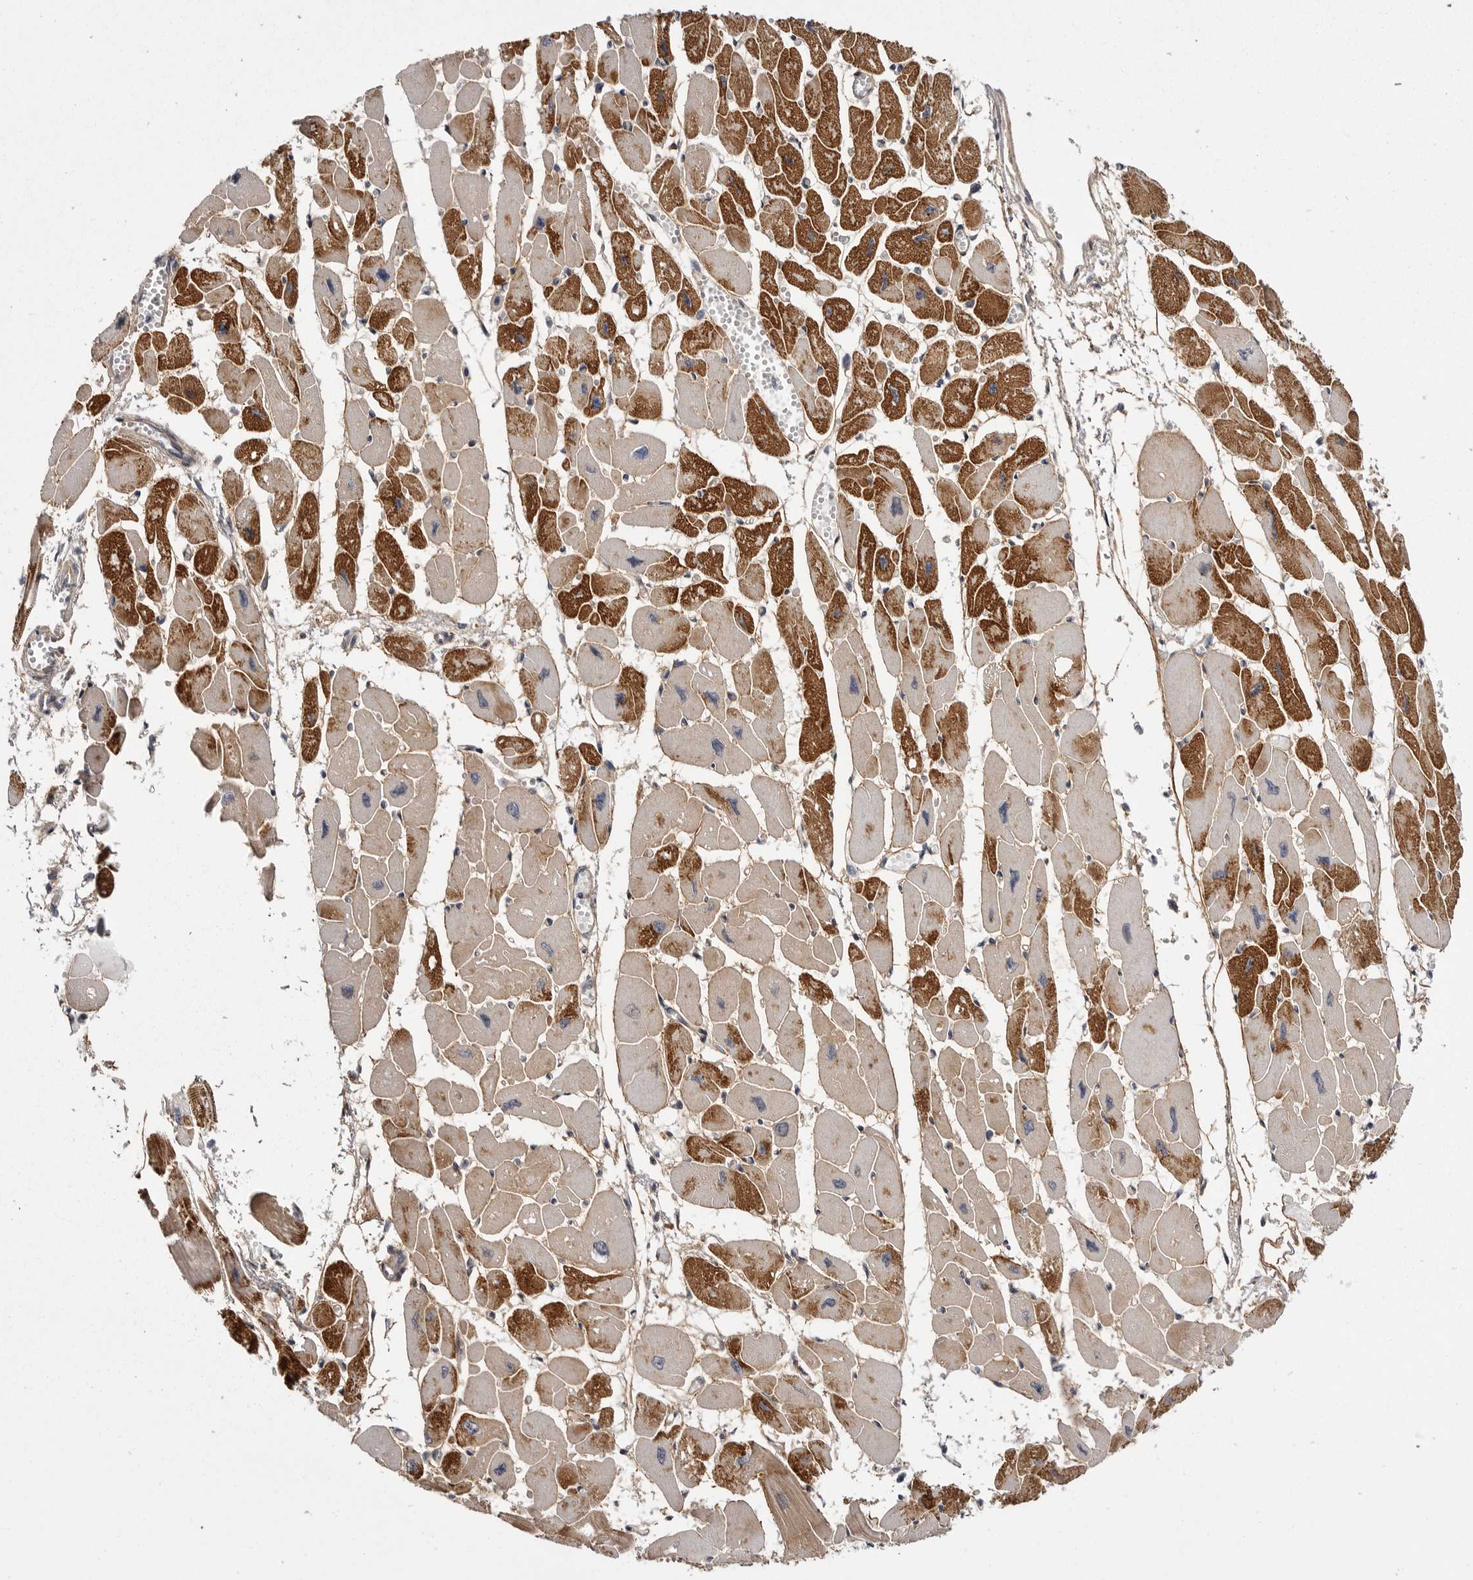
{"staining": {"intensity": "strong", "quantity": ">75%", "location": "cytoplasmic/membranous"}, "tissue": "heart muscle", "cell_type": "Cardiomyocytes", "image_type": "normal", "snomed": [{"axis": "morphology", "description": "Normal tissue, NOS"}, {"axis": "topography", "description": "Heart"}], "caption": "Protein staining demonstrates strong cytoplasmic/membranous positivity in approximately >75% of cardiomyocytes in unremarkable heart muscle. The staining is performed using DAB (3,3'-diaminobenzidine) brown chromogen to label protein expression. The nuclei are counter-stained blue using hematoxylin.", "gene": "OSBPL9", "patient": {"sex": "female", "age": 54}}